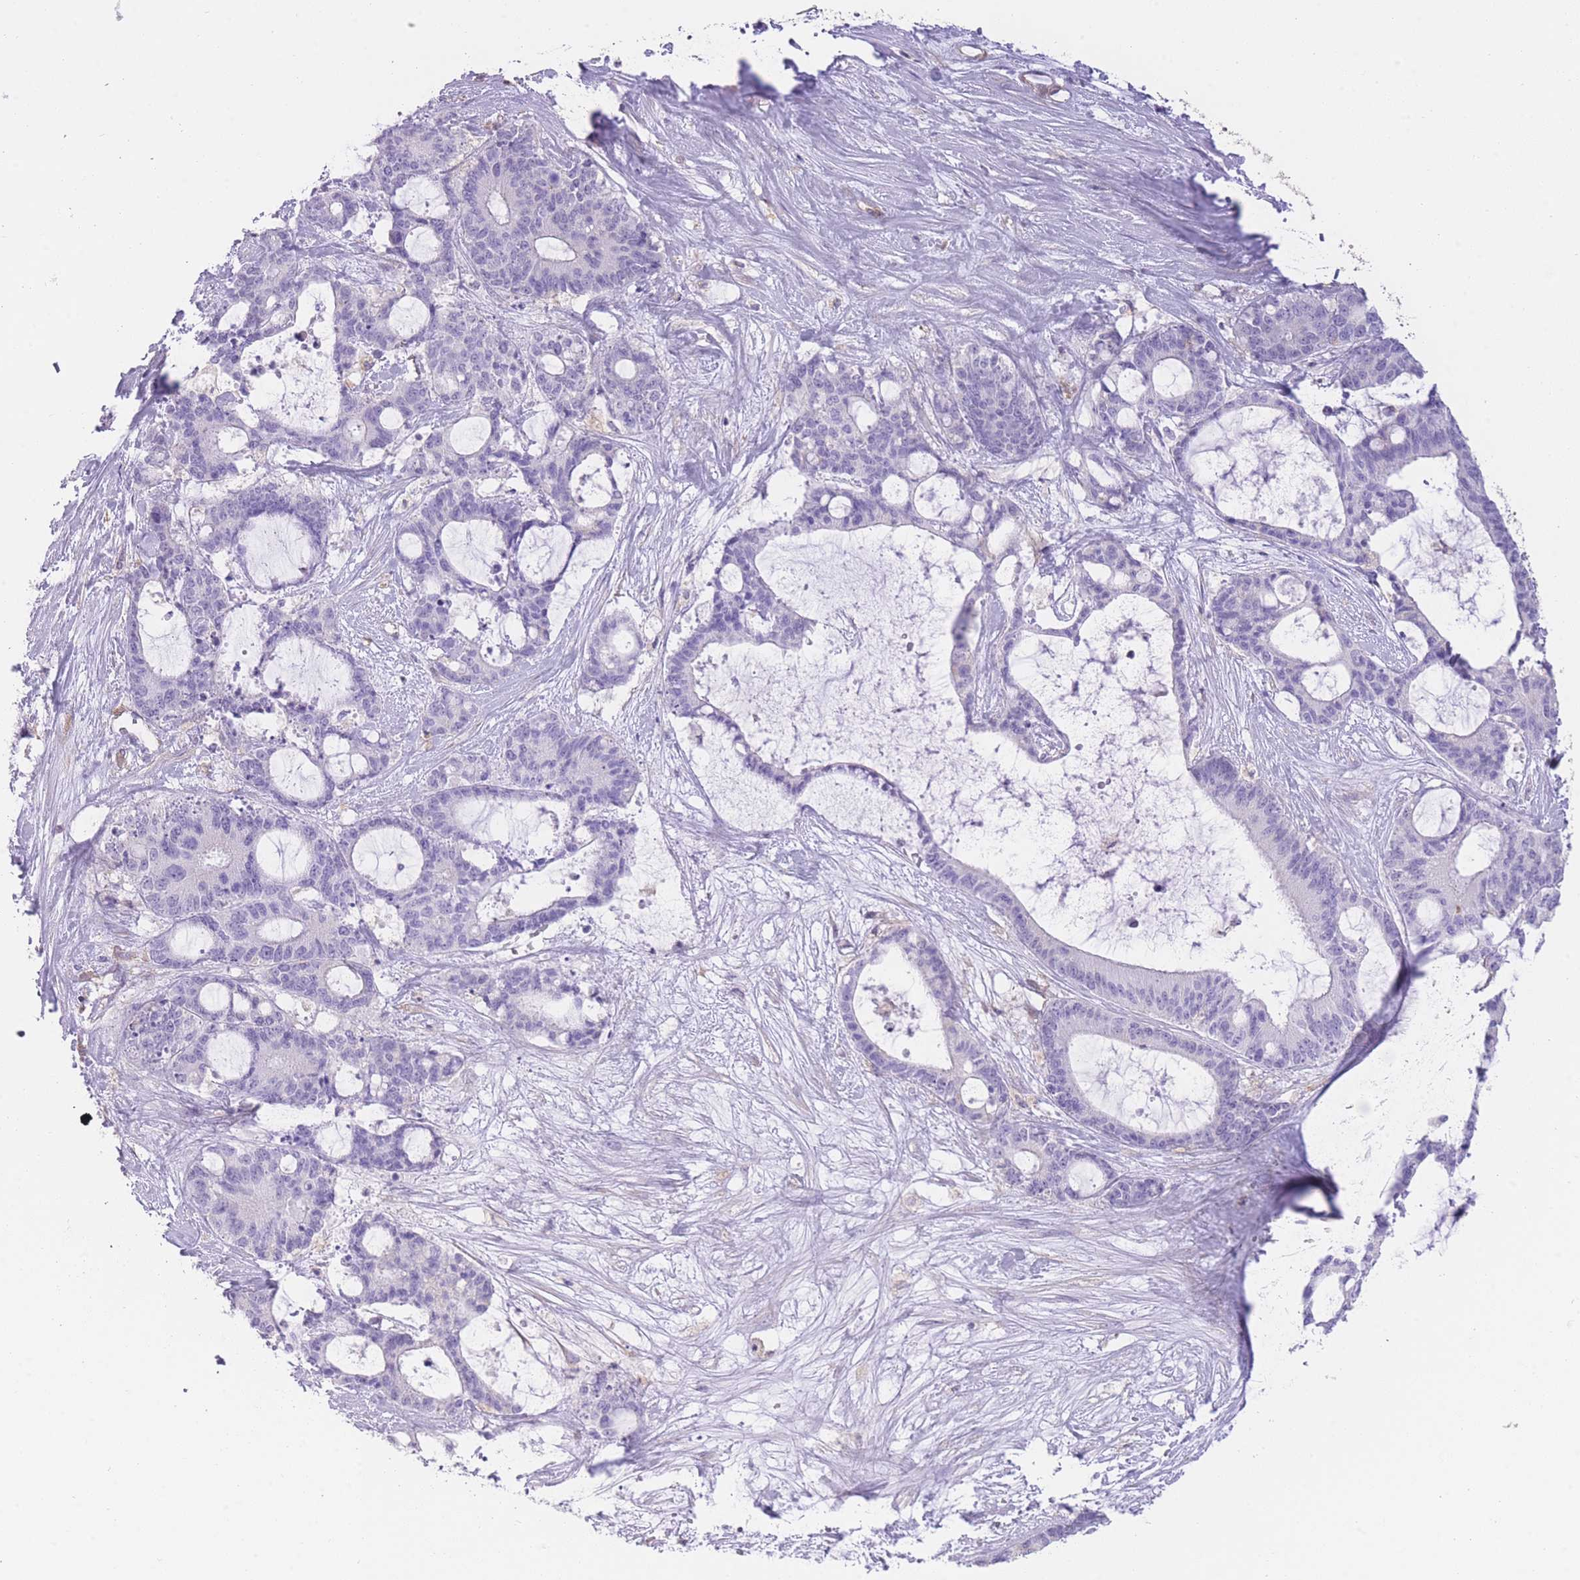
{"staining": {"intensity": "negative", "quantity": "none", "location": "none"}, "tissue": "liver cancer", "cell_type": "Tumor cells", "image_type": "cancer", "snomed": [{"axis": "morphology", "description": "Normal tissue, NOS"}, {"axis": "morphology", "description": "Cholangiocarcinoma"}, {"axis": "topography", "description": "Liver"}, {"axis": "topography", "description": "Peripheral nerve tissue"}], "caption": "Photomicrograph shows no significant protein positivity in tumor cells of liver cancer (cholangiocarcinoma).", "gene": "PRKAR1A", "patient": {"sex": "female", "age": 73}}